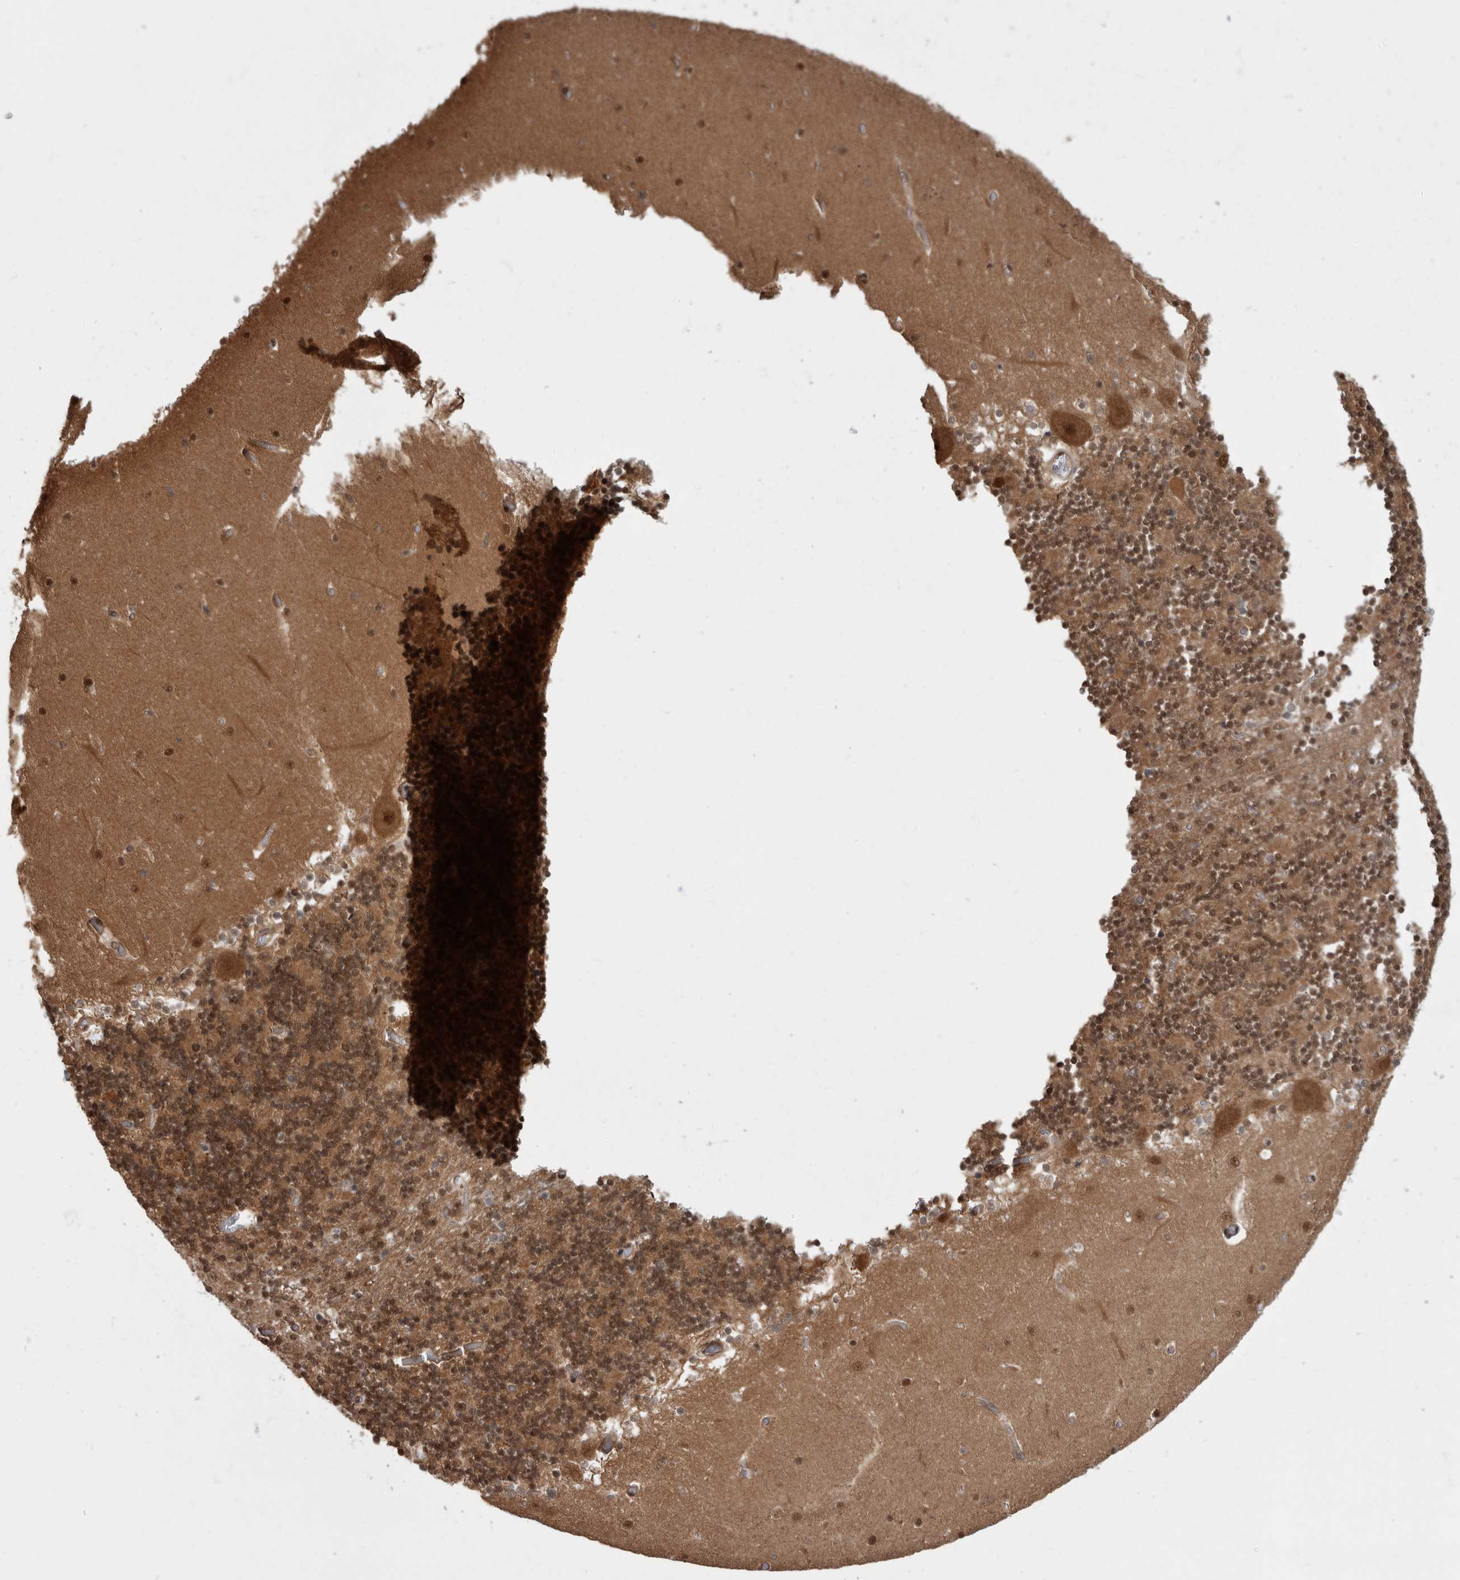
{"staining": {"intensity": "moderate", "quantity": ">75%", "location": "cytoplasmic/membranous,nuclear"}, "tissue": "cerebellum", "cell_type": "Cells in granular layer", "image_type": "normal", "snomed": [{"axis": "morphology", "description": "Normal tissue, NOS"}, {"axis": "topography", "description": "Cerebellum"}], "caption": "IHC image of benign cerebellum: cerebellum stained using immunohistochemistry (IHC) demonstrates medium levels of moderate protein expression localized specifically in the cytoplasmic/membranous,nuclear of cells in granular layer, appearing as a cytoplasmic/membranous,nuclear brown color.", "gene": "AKT3", "patient": {"sex": "female", "age": 28}}